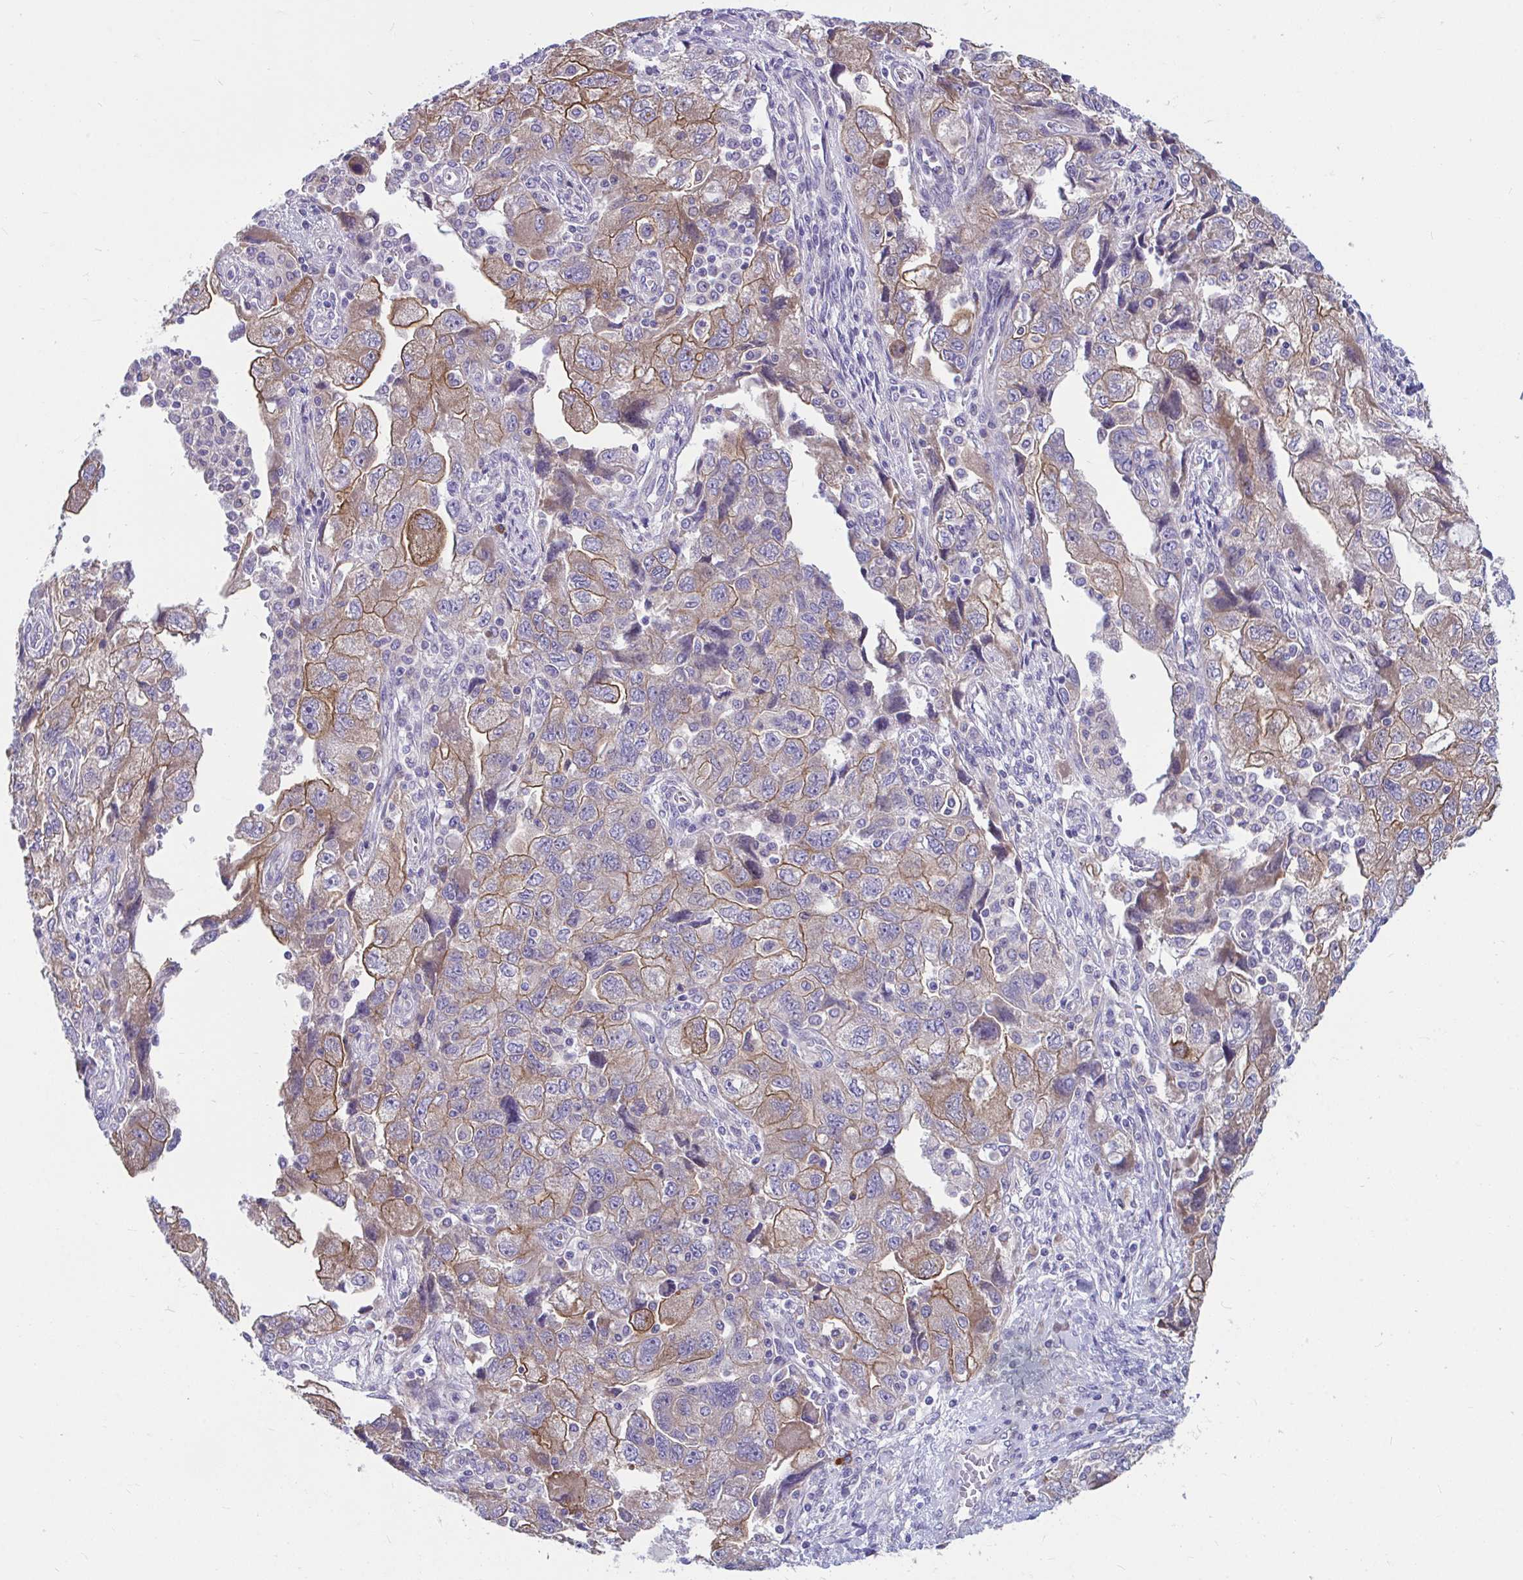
{"staining": {"intensity": "moderate", "quantity": "25%-75%", "location": "cytoplasmic/membranous"}, "tissue": "ovarian cancer", "cell_type": "Tumor cells", "image_type": "cancer", "snomed": [{"axis": "morphology", "description": "Carcinoma, NOS"}, {"axis": "morphology", "description": "Cystadenocarcinoma, serous, NOS"}, {"axis": "topography", "description": "Ovary"}], "caption": "DAB (3,3'-diaminobenzidine) immunohistochemical staining of ovarian carcinoma demonstrates moderate cytoplasmic/membranous protein positivity in approximately 25%-75% of tumor cells.", "gene": "WBP1", "patient": {"sex": "female", "age": 69}}